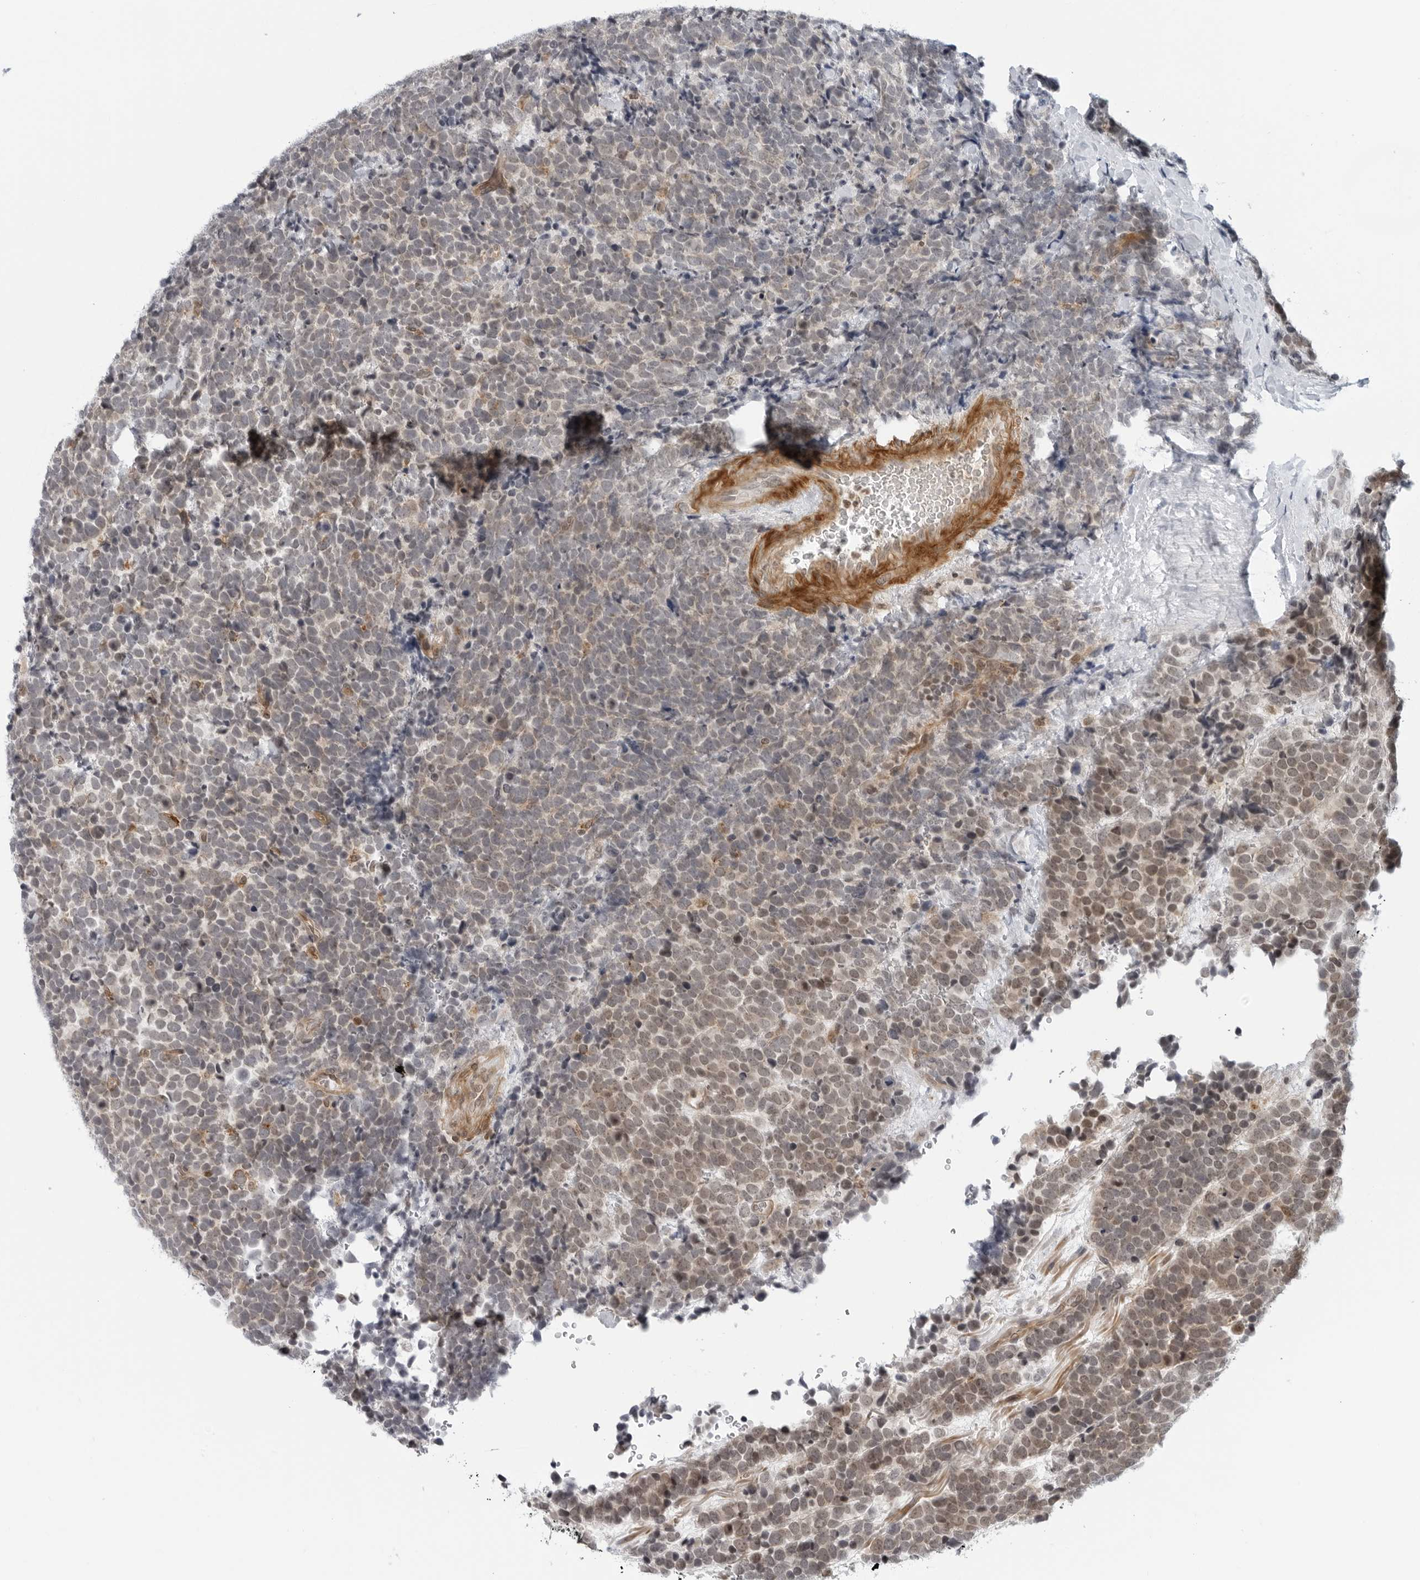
{"staining": {"intensity": "weak", "quantity": "<25%", "location": "cytoplasmic/membranous,nuclear"}, "tissue": "urothelial cancer", "cell_type": "Tumor cells", "image_type": "cancer", "snomed": [{"axis": "morphology", "description": "Urothelial carcinoma, High grade"}, {"axis": "topography", "description": "Urinary bladder"}], "caption": "Immunohistochemistry (IHC) micrograph of neoplastic tissue: urothelial cancer stained with DAB demonstrates no significant protein expression in tumor cells.", "gene": "SUGCT", "patient": {"sex": "female", "age": 82}}